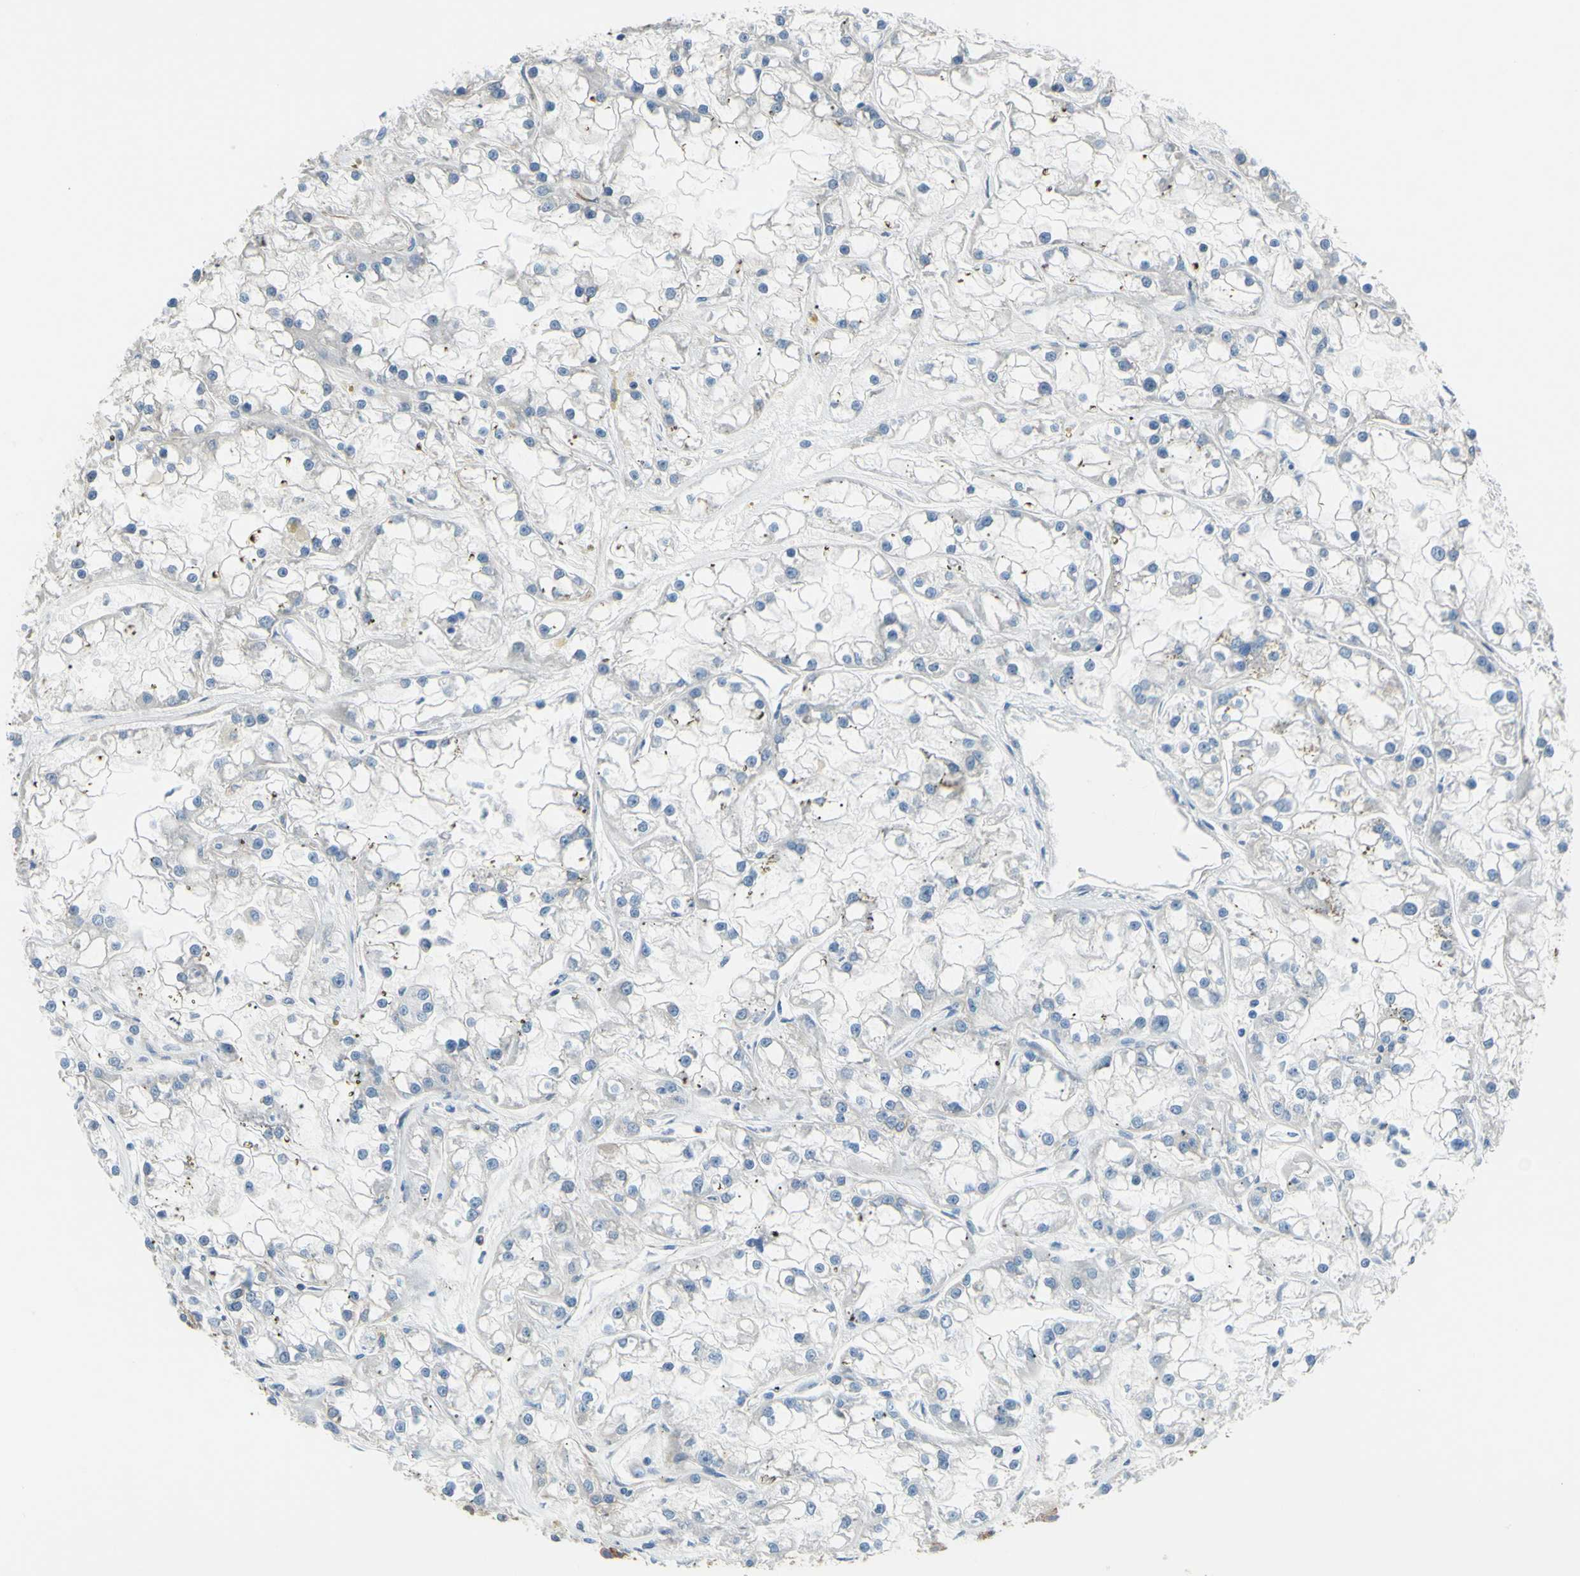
{"staining": {"intensity": "negative", "quantity": "none", "location": "none"}, "tissue": "renal cancer", "cell_type": "Tumor cells", "image_type": "cancer", "snomed": [{"axis": "morphology", "description": "Adenocarcinoma, NOS"}, {"axis": "topography", "description": "Kidney"}], "caption": "Immunohistochemistry photomicrograph of renal cancer (adenocarcinoma) stained for a protein (brown), which reveals no staining in tumor cells.", "gene": "ADD1", "patient": {"sex": "female", "age": 52}}